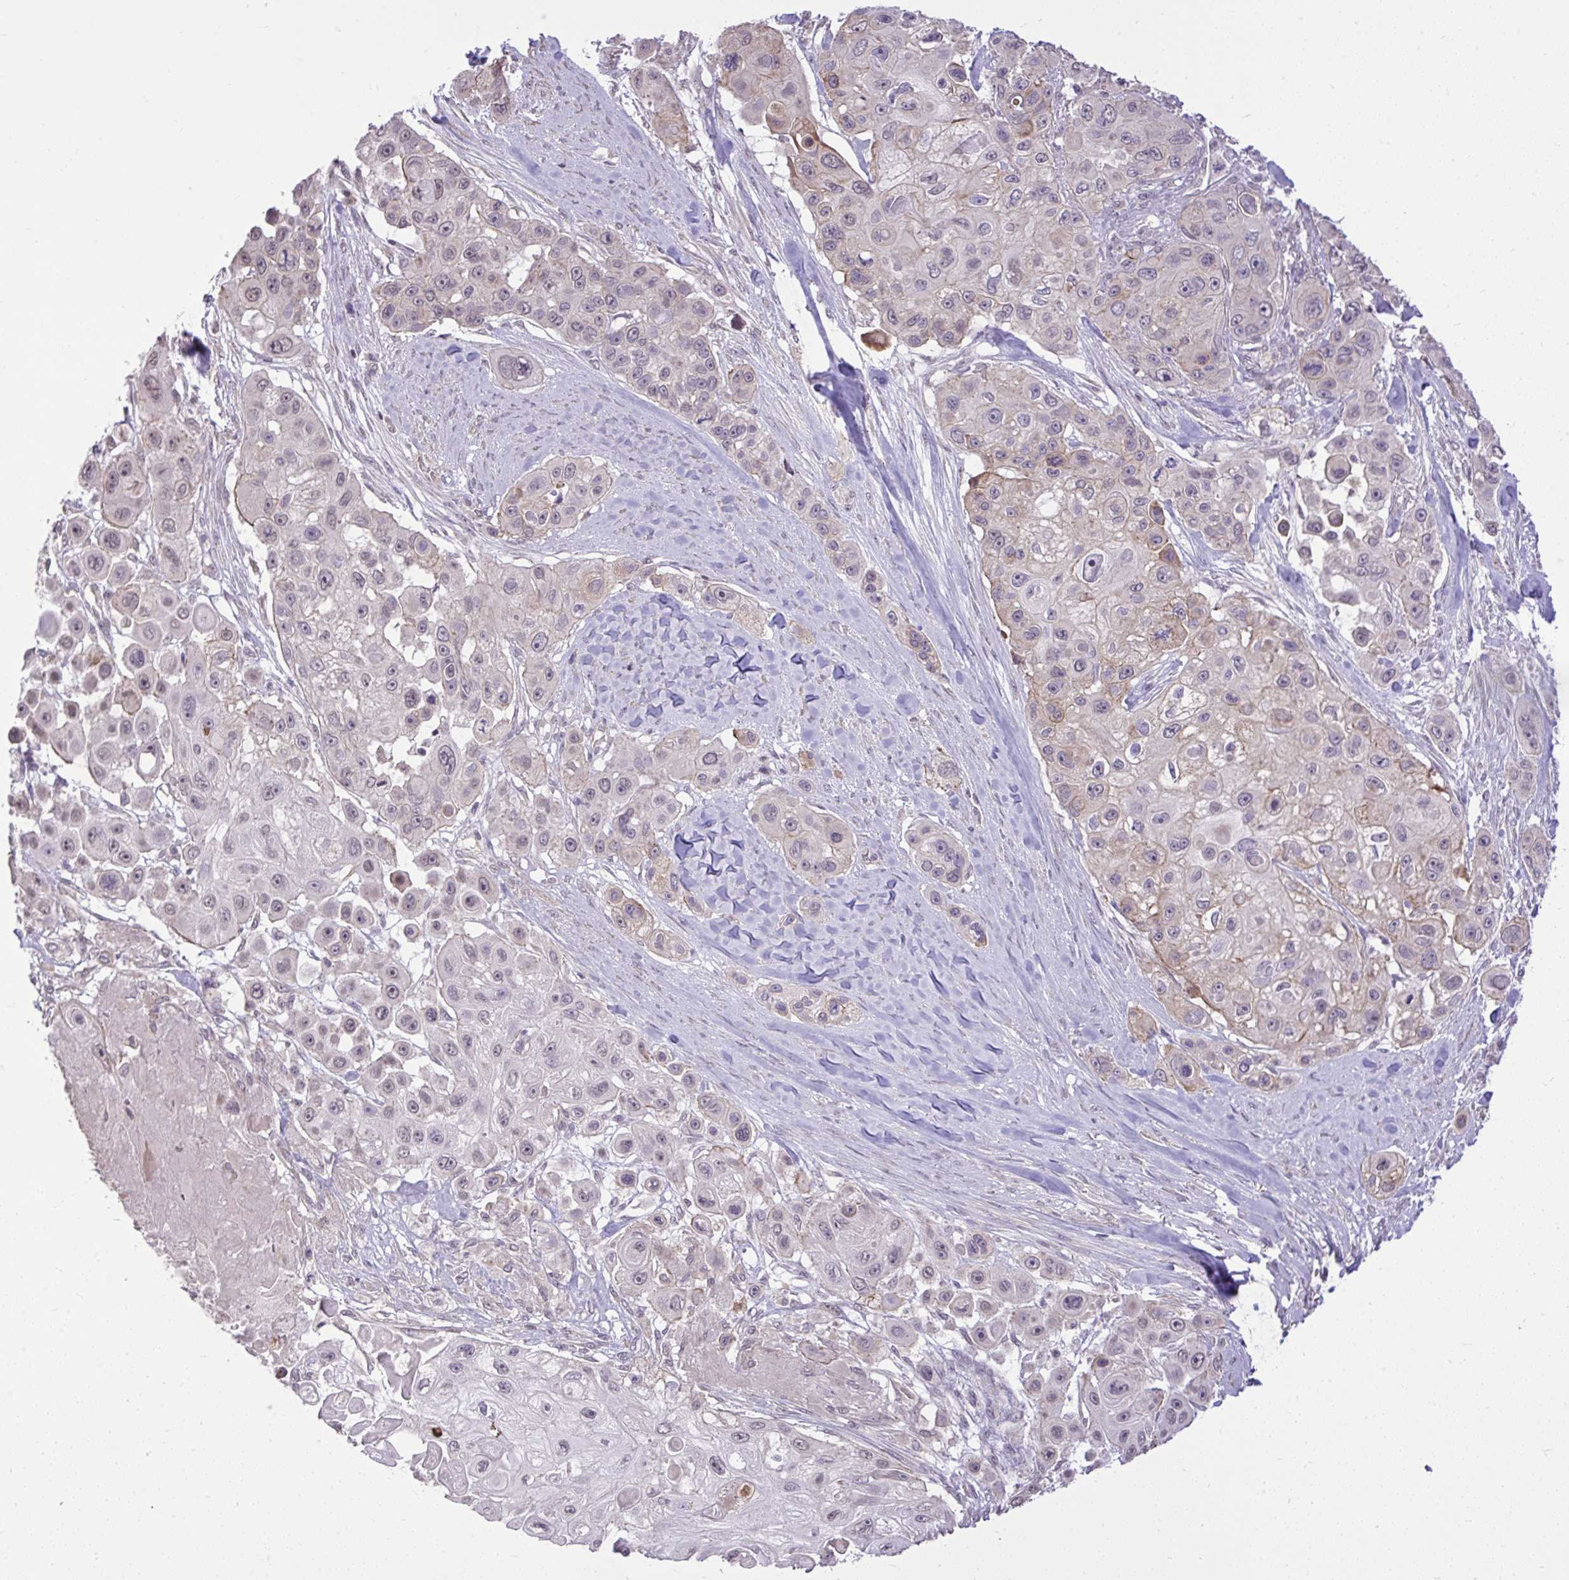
{"staining": {"intensity": "moderate", "quantity": "<25%", "location": "cytoplasmic/membranous"}, "tissue": "skin cancer", "cell_type": "Tumor cells", "image_type": "cancer", "snomed": [{"axis": "morphology", "description": "Squamous cell carcinoma, NOS"}, {"axis": "topography", "description": "Skin"}], "caption": "Skin squamous cell carcinoma was stained to show a protein in brown. There is low levels of moderate cytoplasmic/membranous staining in about <25% of tumor cells.", "gene": "CYP20A1", "patient": {"sex": "male", "age": 67}}